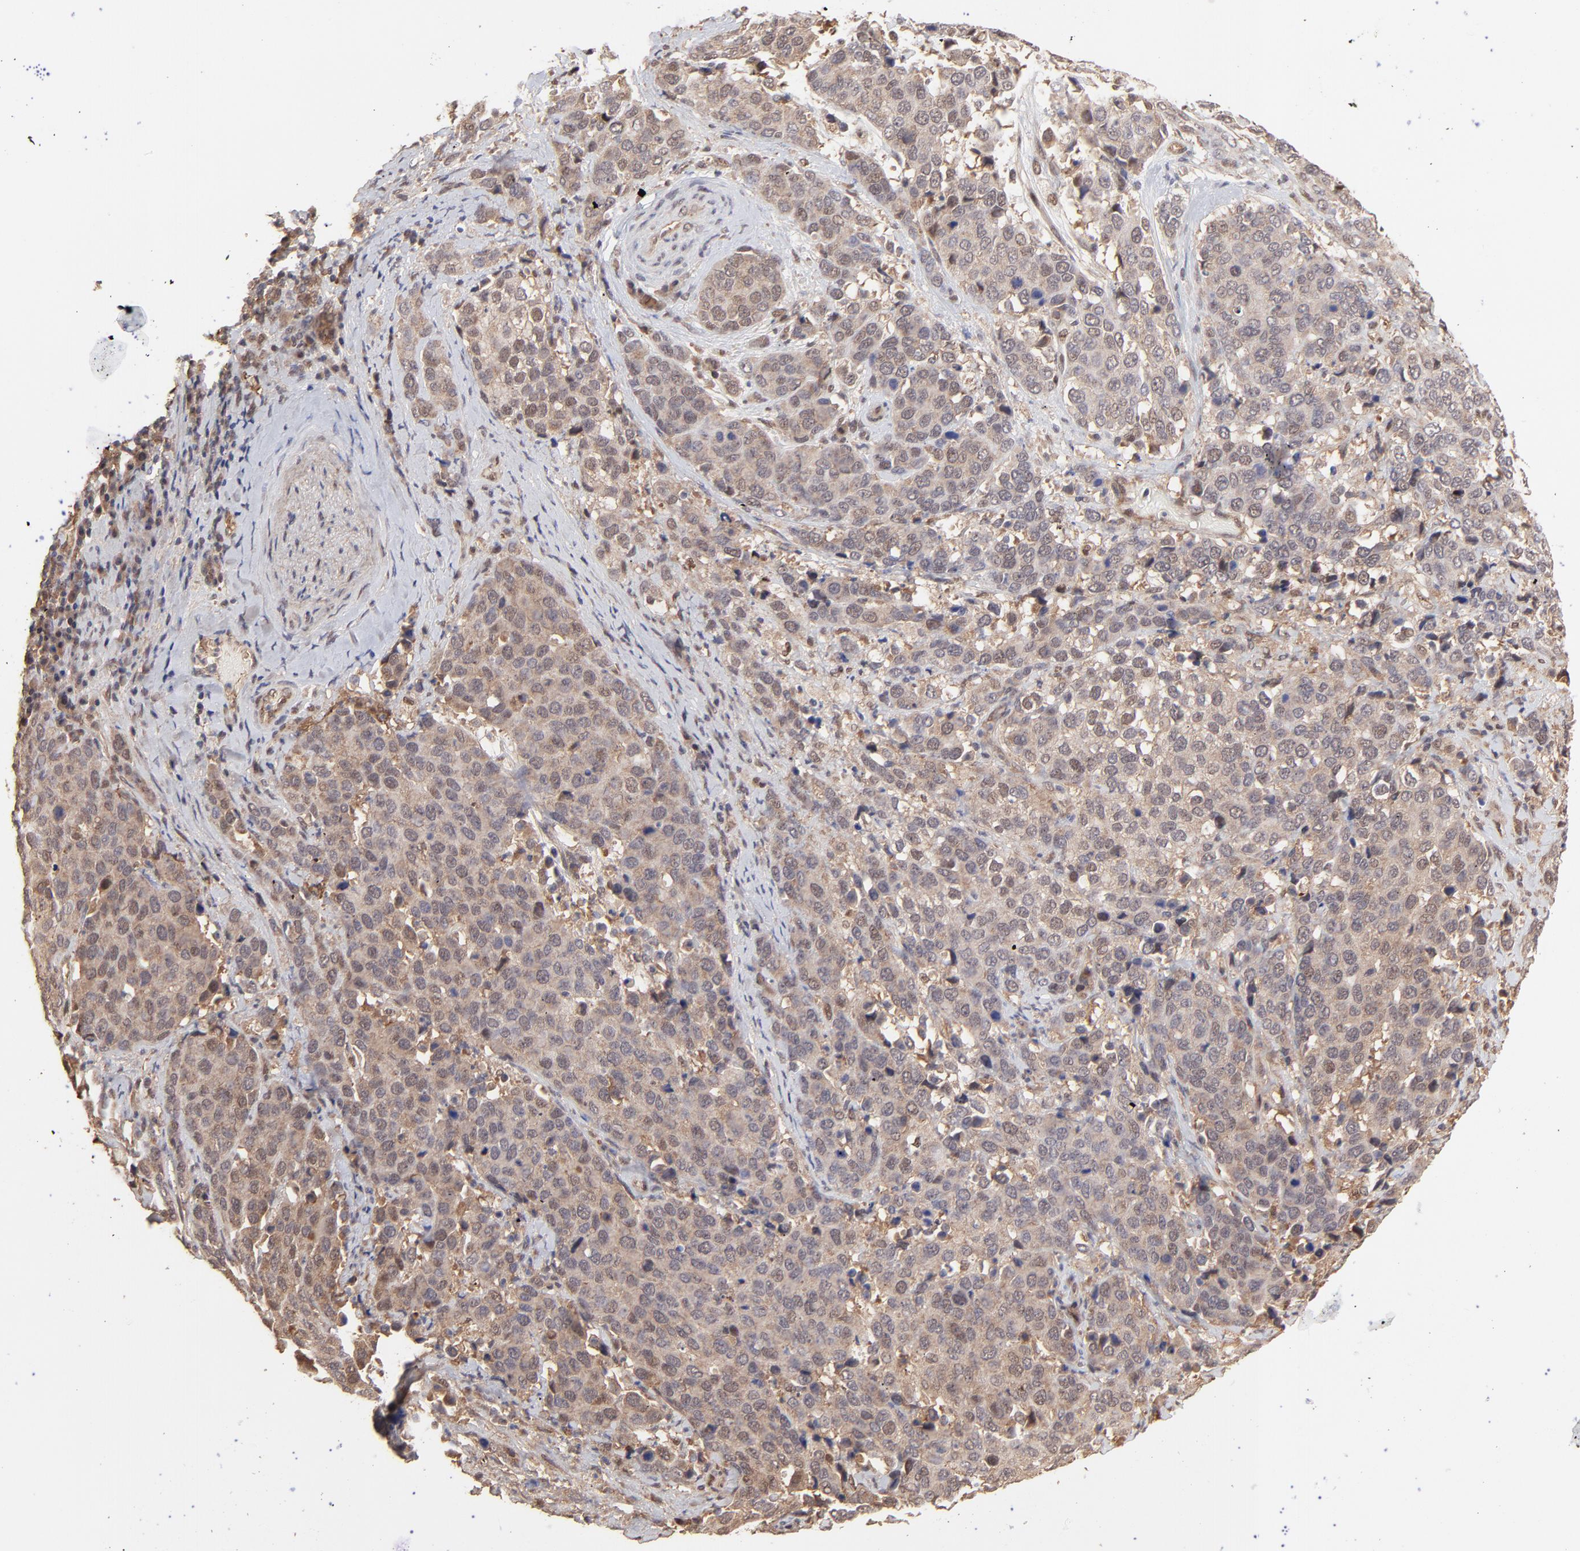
{"staining": {"intensity": "moderate", "quantity": "25%-75%", "location": "cytoplasmic/membranous,nuclear"}, "tissue": "cervical cancer", "cell_type": "Tumor cells", "image_type": "cancer", "snomed": [{"axis": "morphology", "description": "Squamous cell carcinoma, NOS"}, {"axis": "topography", "description": "Cervix"}], "caption": "Immunohistochemical staining of human cervical cancer demonstrates medium levels of moderate cytoplasmic/membranous and nuclear positivity in approximately 25%-75% of tumor cells. (brown staining indicates protein expression, while blue staining denotes nuclei).", "gene": "PSMD14", "patient": {"sex": "female", "age": 54}}